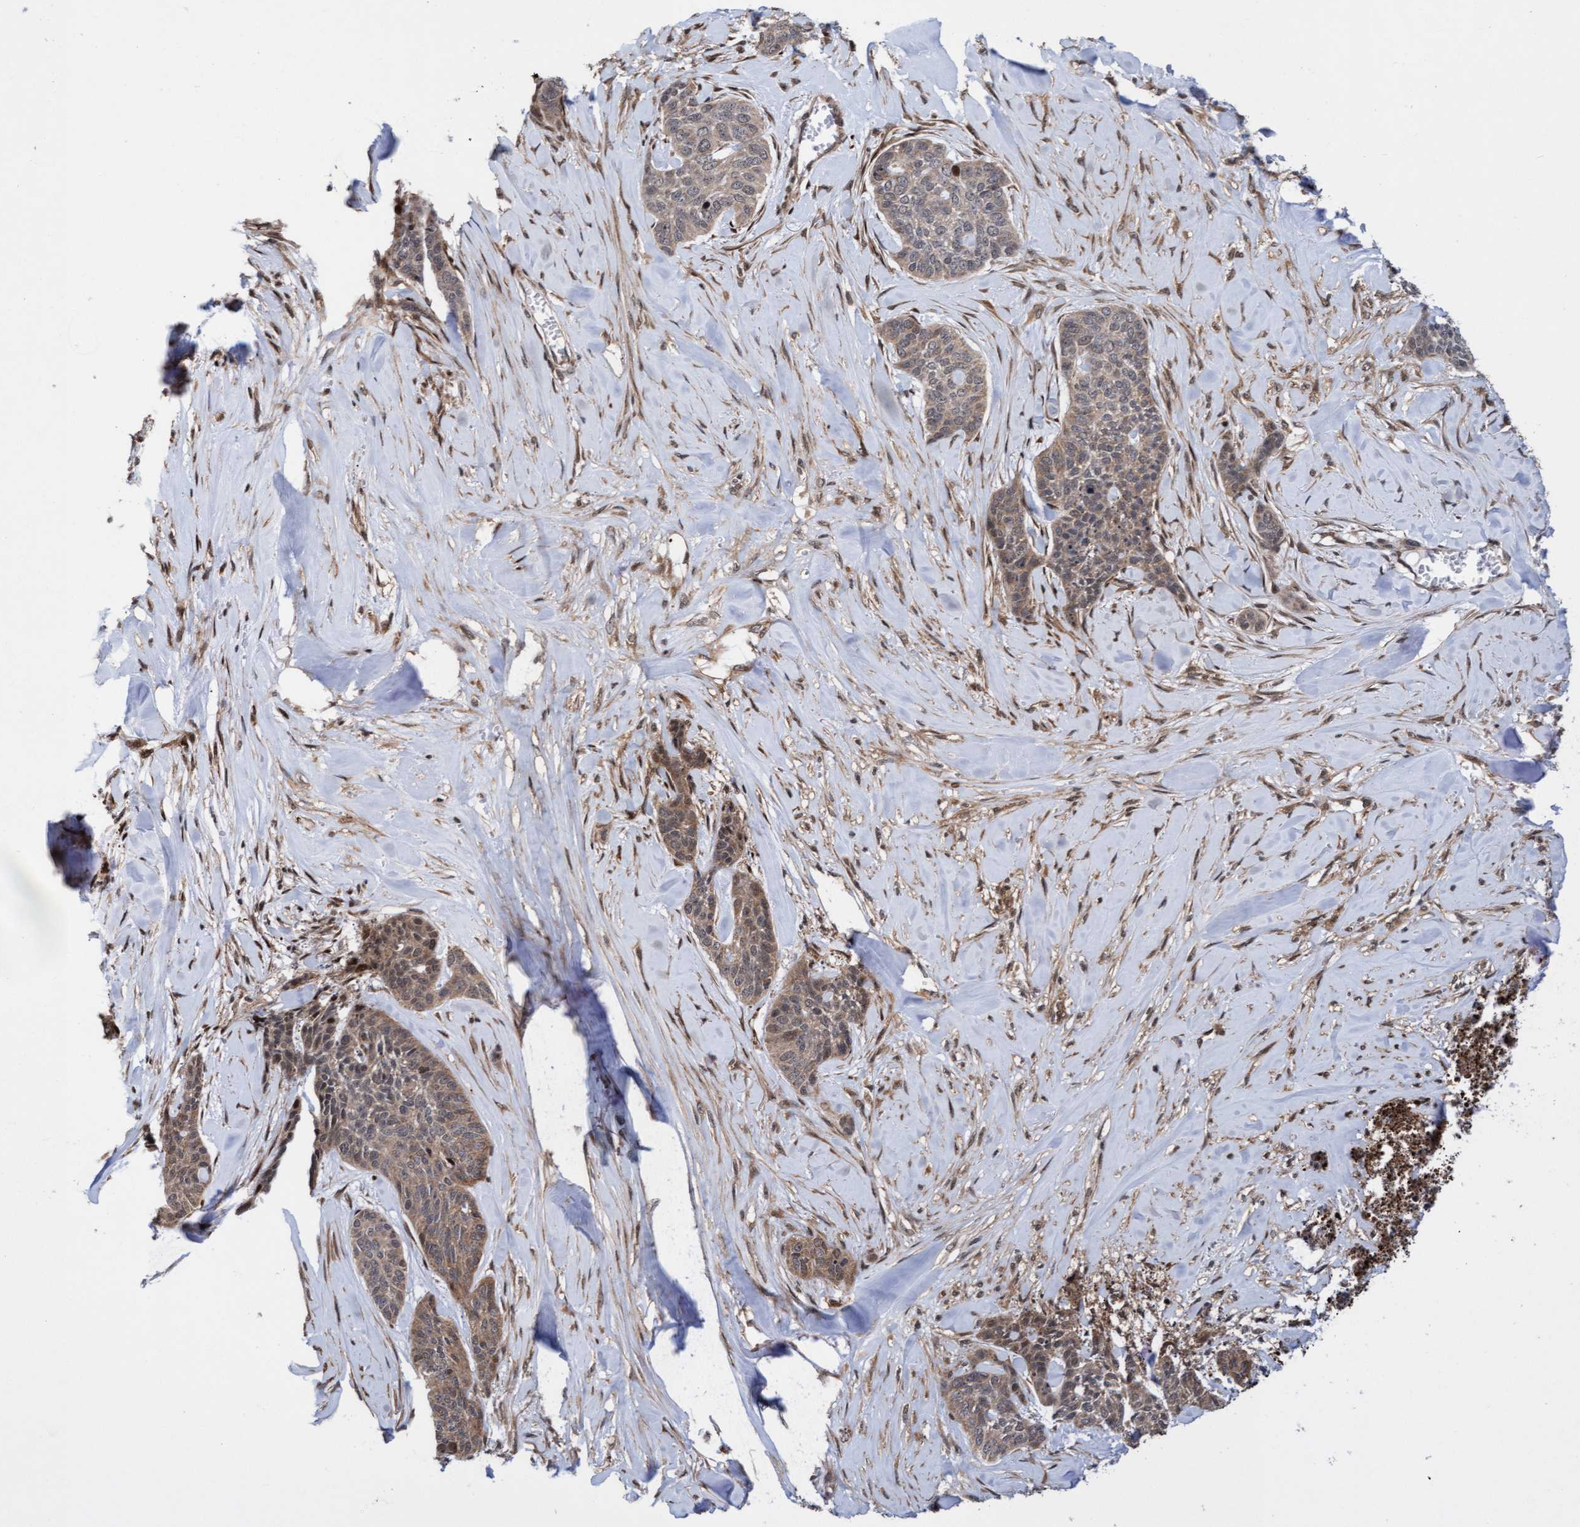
{"staining": {"intensity": "weak", "quantity": ">75%", "location": "cytoplasmic/membranous"}, "tissue": "skin cancer", "cell_type": "Tumor cells", "image_type": "cancer", "snomed": [{"axis": "morphology", "description": "Basal cell carcinoma"}, {"axis": "topography", "description": "Skin"}], "caption": "A low amount of weak cytoplasmic/membranous positivity is seen in approximately >75% of tumor cells in skin cancer (basal cell carcinoma) tissue.", "gene": "ITFG1", "patient": {"sex": "female", "age": 64}}